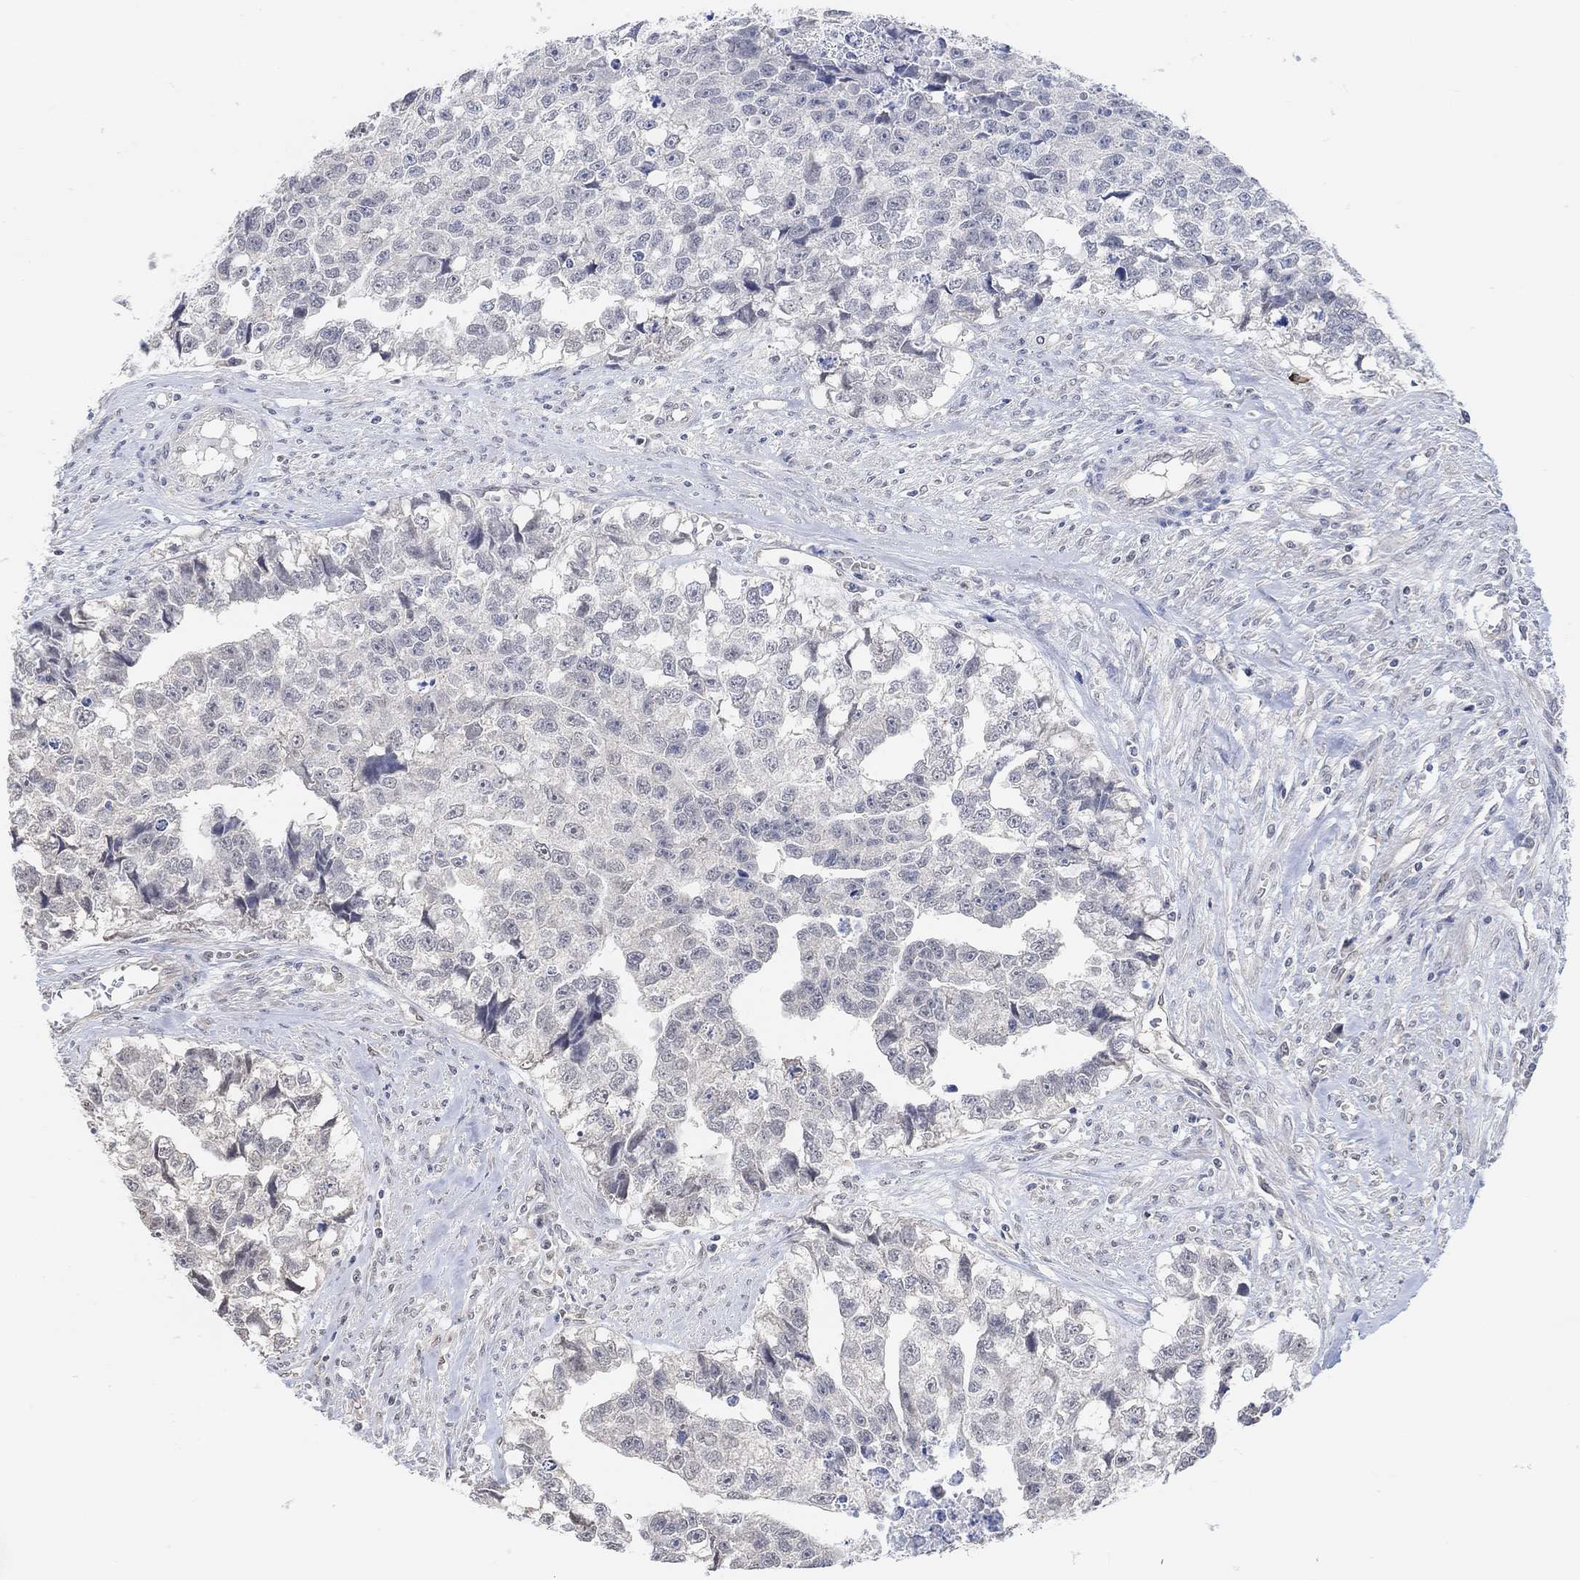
{"staining": {"intensity": "negative", "quantity": "none", "location": "none"}, "tissue": "testis cancer", "cell_type": "Tumor cells", "image_type": "cancer", "snomed": [{"axis": "morphology", "description": "Carcinoma, Embryonal, NOS"}, {"axis": "morphology", "description": "Teratoma, malignant, NOS"}, {"axis": "topography", "description": "Testis"}], "caption": "IHC micrograph of testis embryonal carcinoma stained for a protein (brown), which demonstrates no positivity in tumor cells.", "gene": "MUC1", "patient": {"sex": "male", "age": 44}}